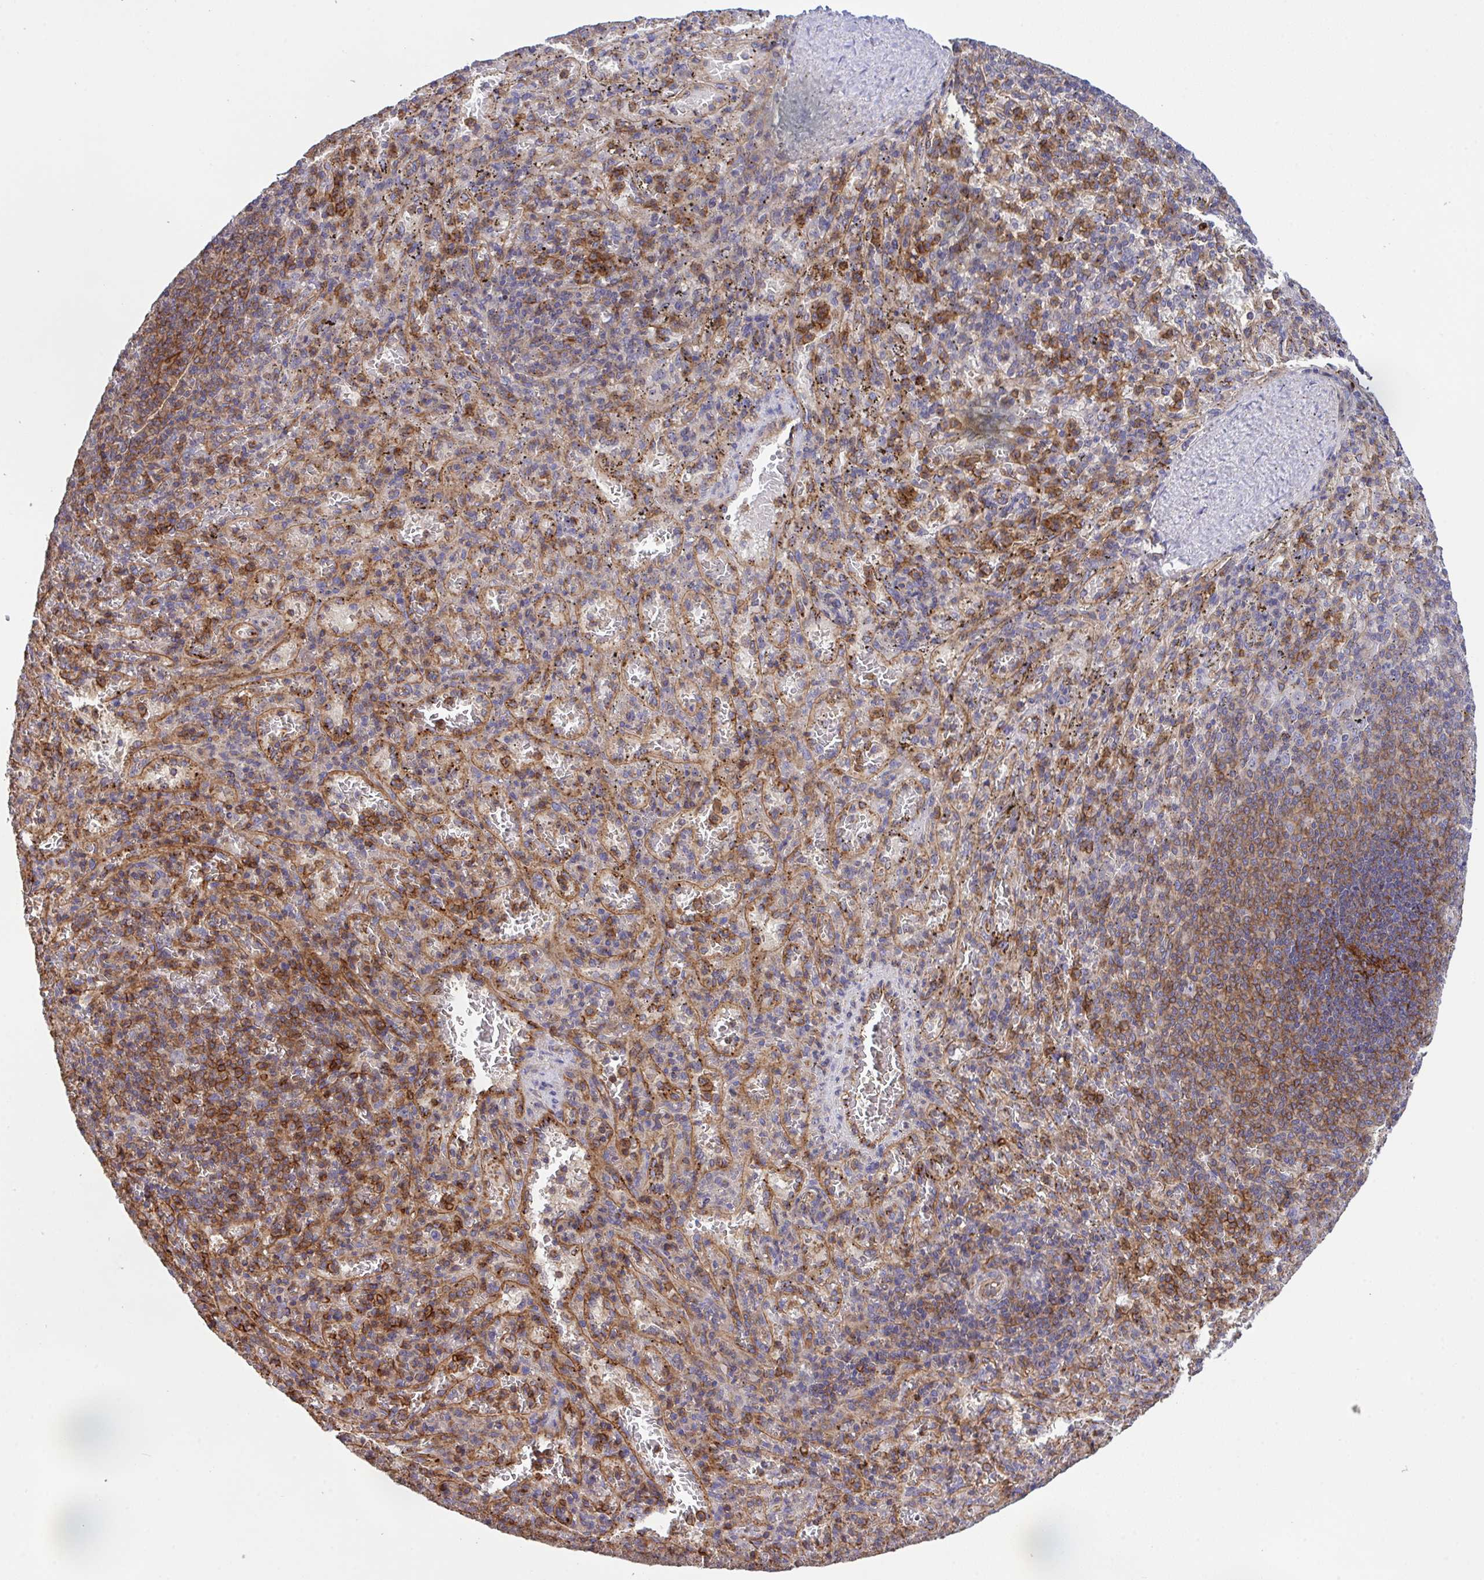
{"staining": {"intensity": "moderate", "quantity": "25%-75%", "location": "cytoplasmic/membranous"}, "tissue": "spleen", "cell_type": "Cells in red pulp", "image_type": "normal", "snomed": [{"axis": "morphology", "description": "Normal tissue, NOS"}, {"axis": "topography", "description": "Spleen"}], "caption": "This micrograph reveals IHC staining of unremarkable human spleen, with medium moderate cytoplasmic/membranous expression in approximately 25%-75% of cells in red pulp.", "gene": "C4orf36", "patient": {"sex": "male", "age": 57}}